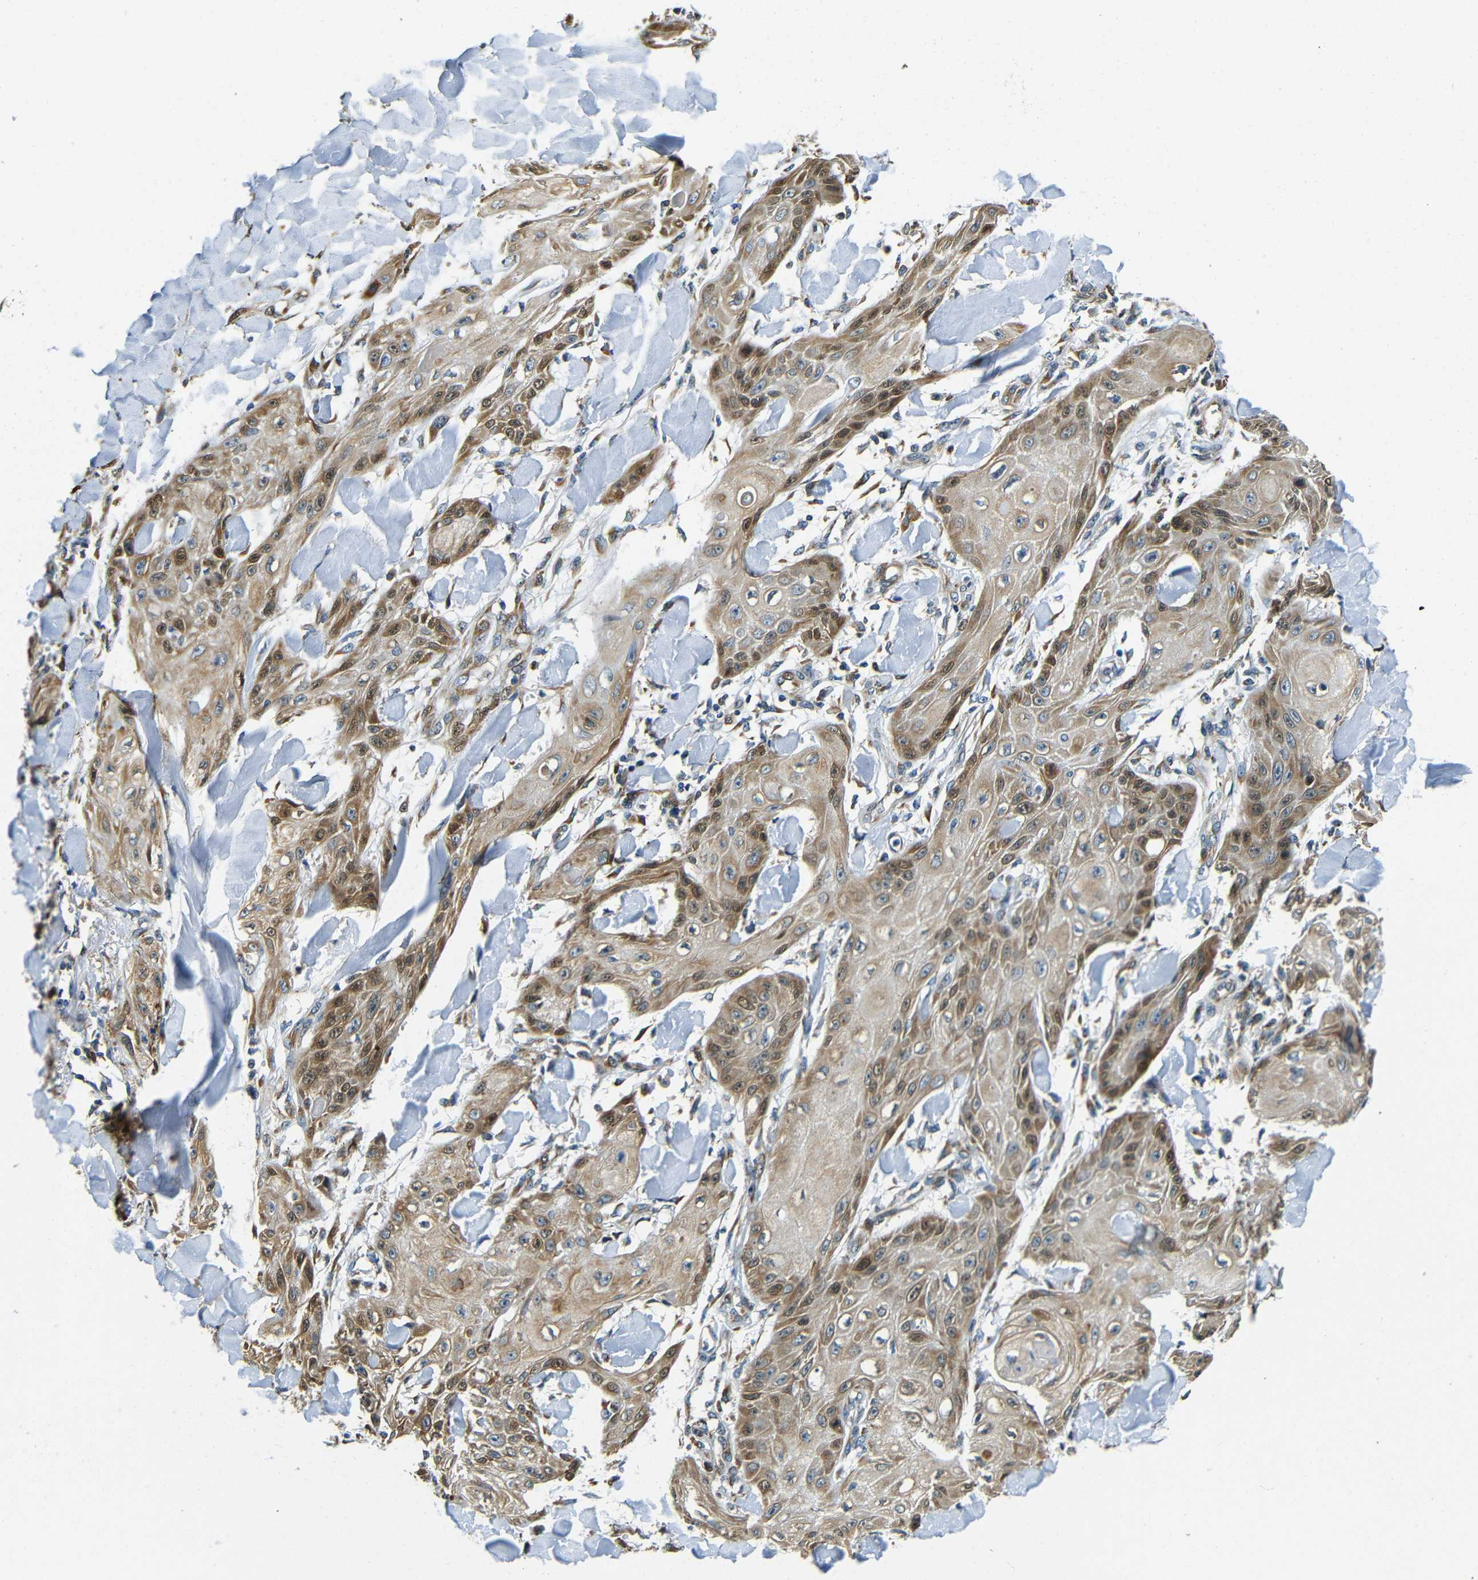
{"staining": {"intensity": "moderate", "quantity": ">75%", "location": "cytoplasmic/membranous,nuclear"}, "tissue": "skin cancer", "cell_type": "Tumor cells", "image_type": "cancer", "snomed": [{"axis": "morphology", "description": "Squamous cell carcinoma, NOS"}, {"axis": "topography", "description": "Skin"}], "caption": "Human skin squamous cell carcinoma stained for a protein (brown) shows moderate cytoplasmic/membranous and nuclear positive expression in about >75% of tumor cells.", "gene": "VAPB", "patient": {"sex": "male", "age": 74}}